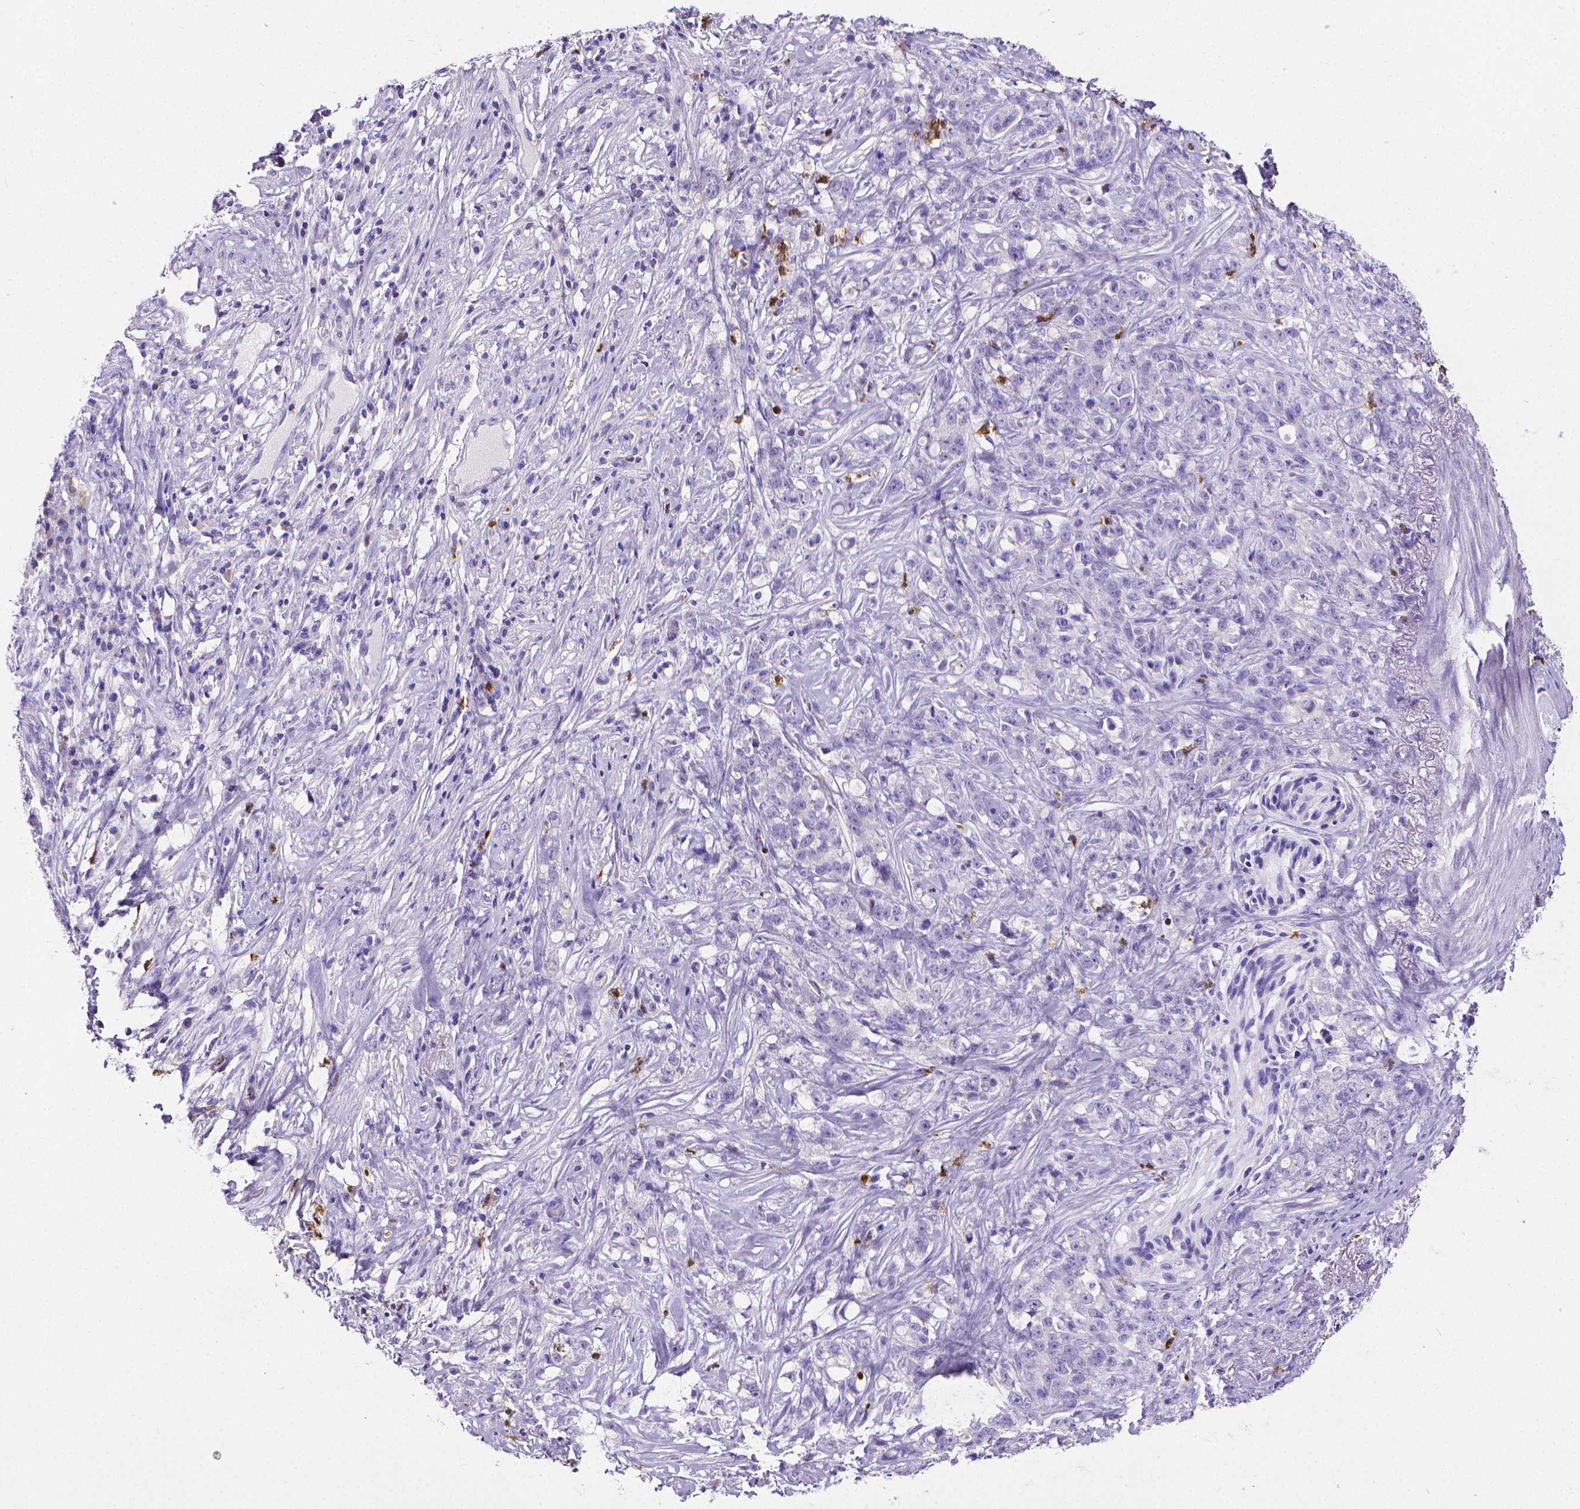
{"staining": {"intensity": "negative", "quantity": "none", "location": "none"}, "tissue": "stomach cancer", "cell_type": "Tumor cells", "image_type": "cancer", "snomed": [{"axis": "morphology", "description": "Adenocarcinoma, NOS"}, {"axis": "topography", "description": "Stomach, lower"}], "caption": "This is an immunohistochemistry (IHC) photomicrograph of stomach cancer. There is no positivity in tumor cells.", "gene": "MMP9", "patient": {"sex": "male", "age": 88}}